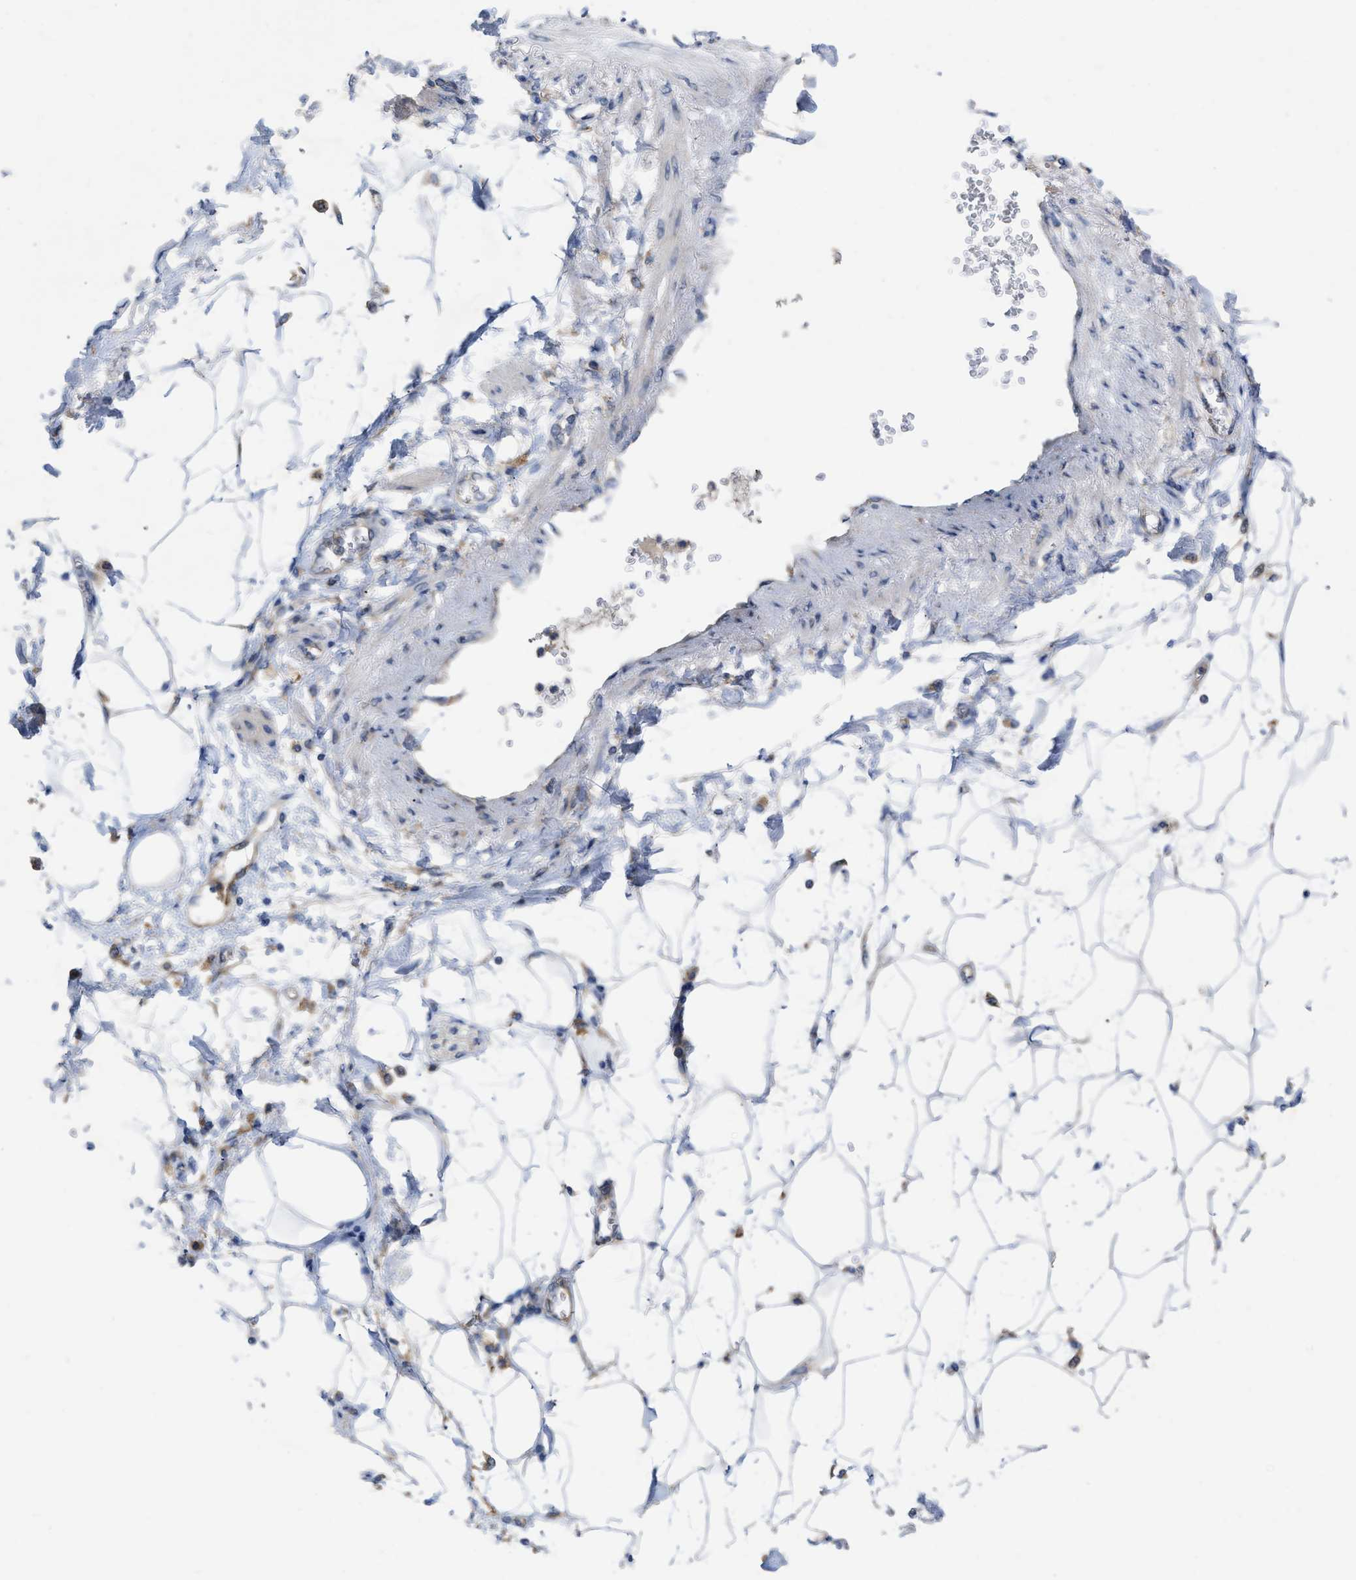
{"staining": {"intensity": "negative", "quantity": "none", "location": "none"}, "tissue": "adipose tissue", "cell_type": "Adipocytes", "image_type": "normal", "snomed": [{"axis": "morphology", "description": "Normal tissue, NOS"}, {"axis": "morphology", "description": "Adenocarcinoma, NOS"}, {"axis": "topography", "description": "Duodenum"}, {"axis": "topography", "description": "Peripheral nerve tissue"}], "caption": "This is a micrograph of immunohistochemistry staining of normal adipose tissue, which shows no positivity in adipocytes. (DAB IHC with hematoxylin counter stain).", "gene": "TMEM131", "patient": {"sex": "female", "age": 60}}